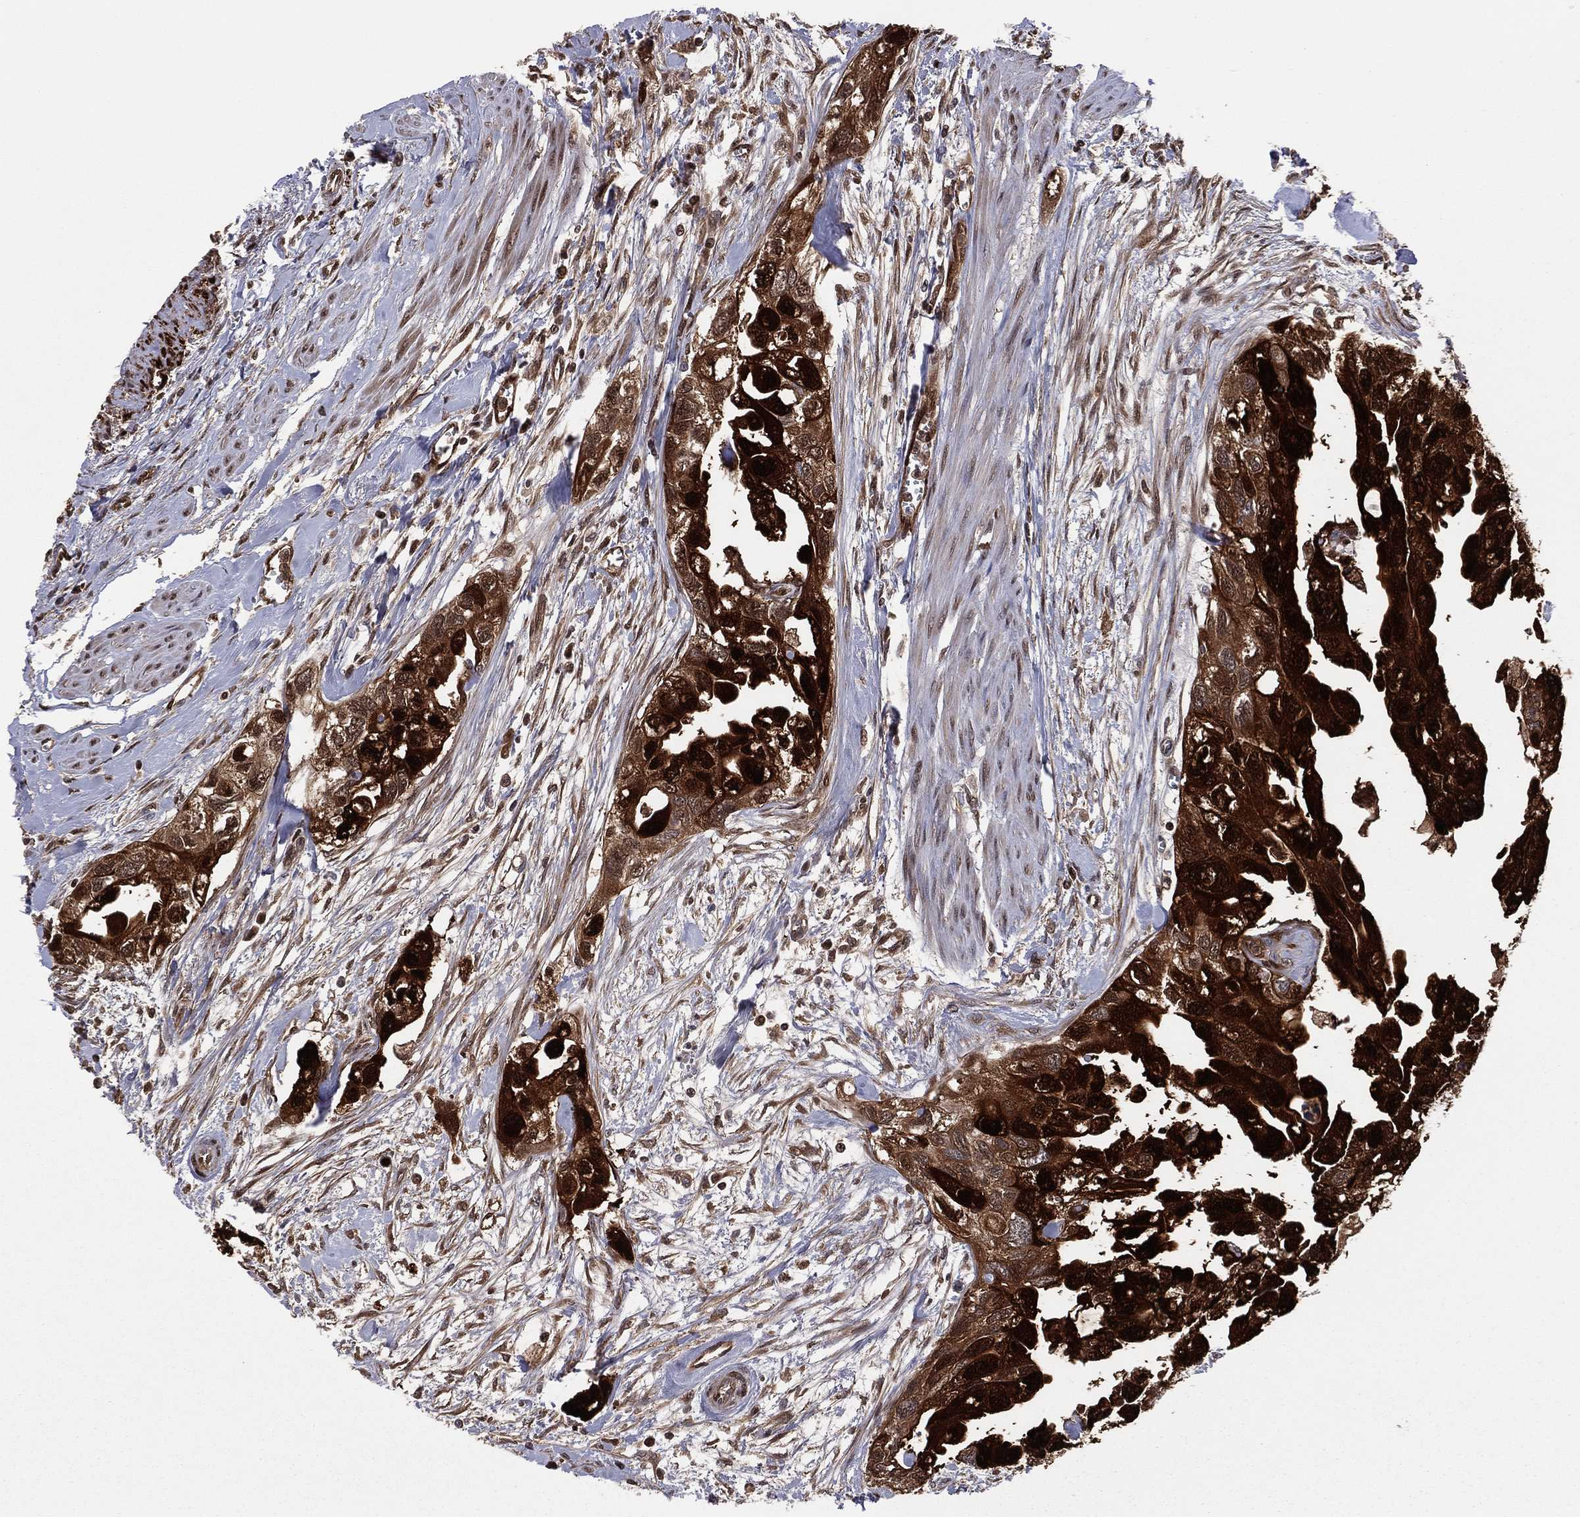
{"staining": {"intensity": "strong", "quantity": ">75%", "location": "cytoplasmic/membranous"}, "tissue": "urothelial cancer", "cell_type": "Tumor cells", "image_type": "cancer", "snomed": [{"axis": "morphology", "description": "Urothelial carcinoma, High grade"}, {"axis": "topography", "description": "Urinary bladder"}], "caption": "Urothelial cancer was stained to show a protein in brown. There is high levels of strong cytoplasmic/membranous staining in about >75% of tumor cells.", "gene": "SNCG", "patient": {"sex": "male", "age": 59}}